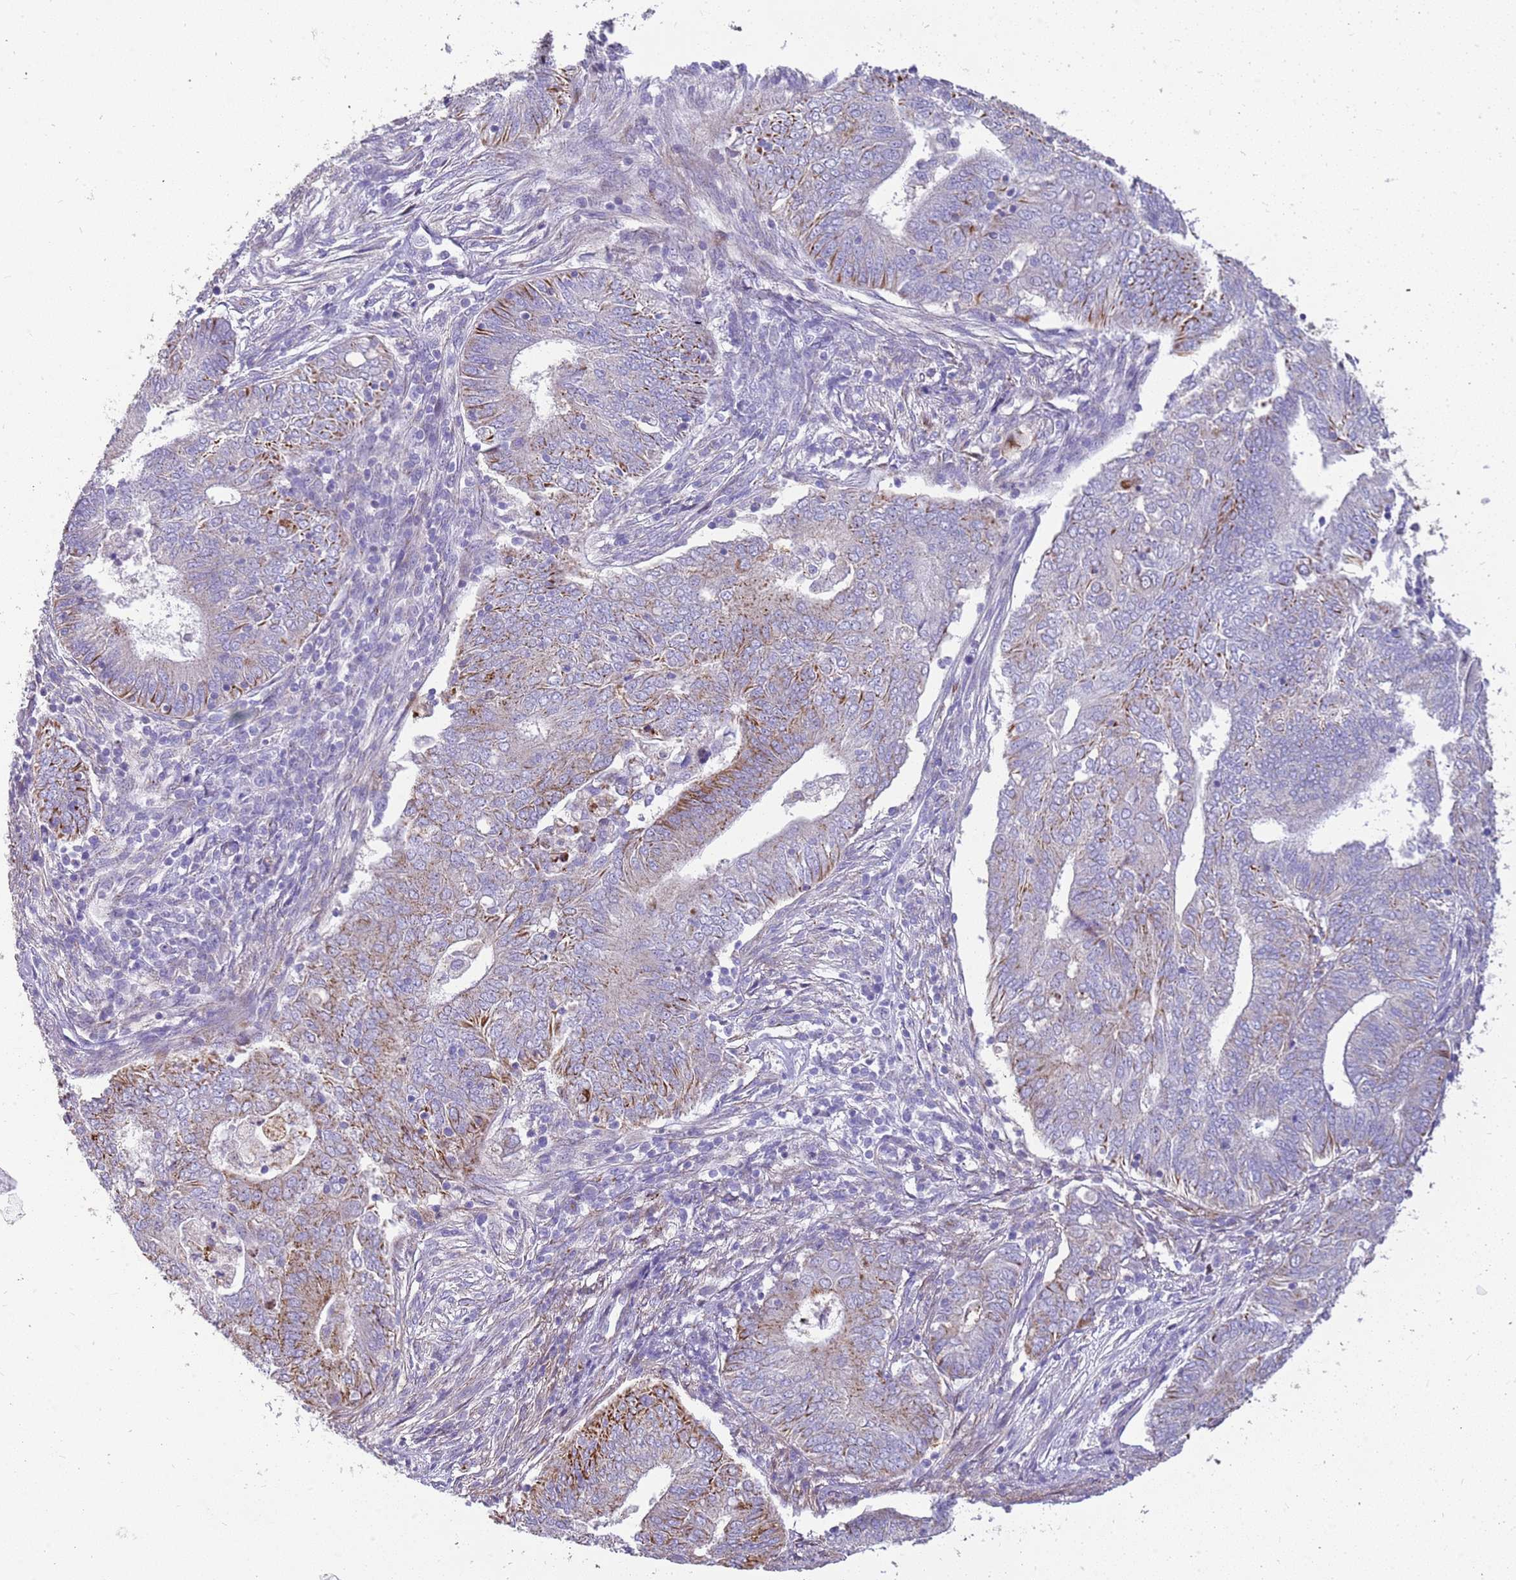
{"staining": {"intensity": "moderate", "quantity": "25%-75%", "location": "cytoplasmic/membranous"}, "tissue": "endometrial cancer", "cell_type": "Tumor cells", "image_type": "cancer", "snomed": [{"axis": "morphology", "description": "Adenocarcinoma, NOS"}, {"axis": "topography", "description": "Endometrium"}], "caption": "Immunohistochemical staining of adenocarcinoma (endometrial) exhibits moderate cytoplasmic/membranous protein expression in approximately 25%-75% of tumor cells.", "gene": "ZDHHC1", "patient": {"sex": "female", "age": 62}}